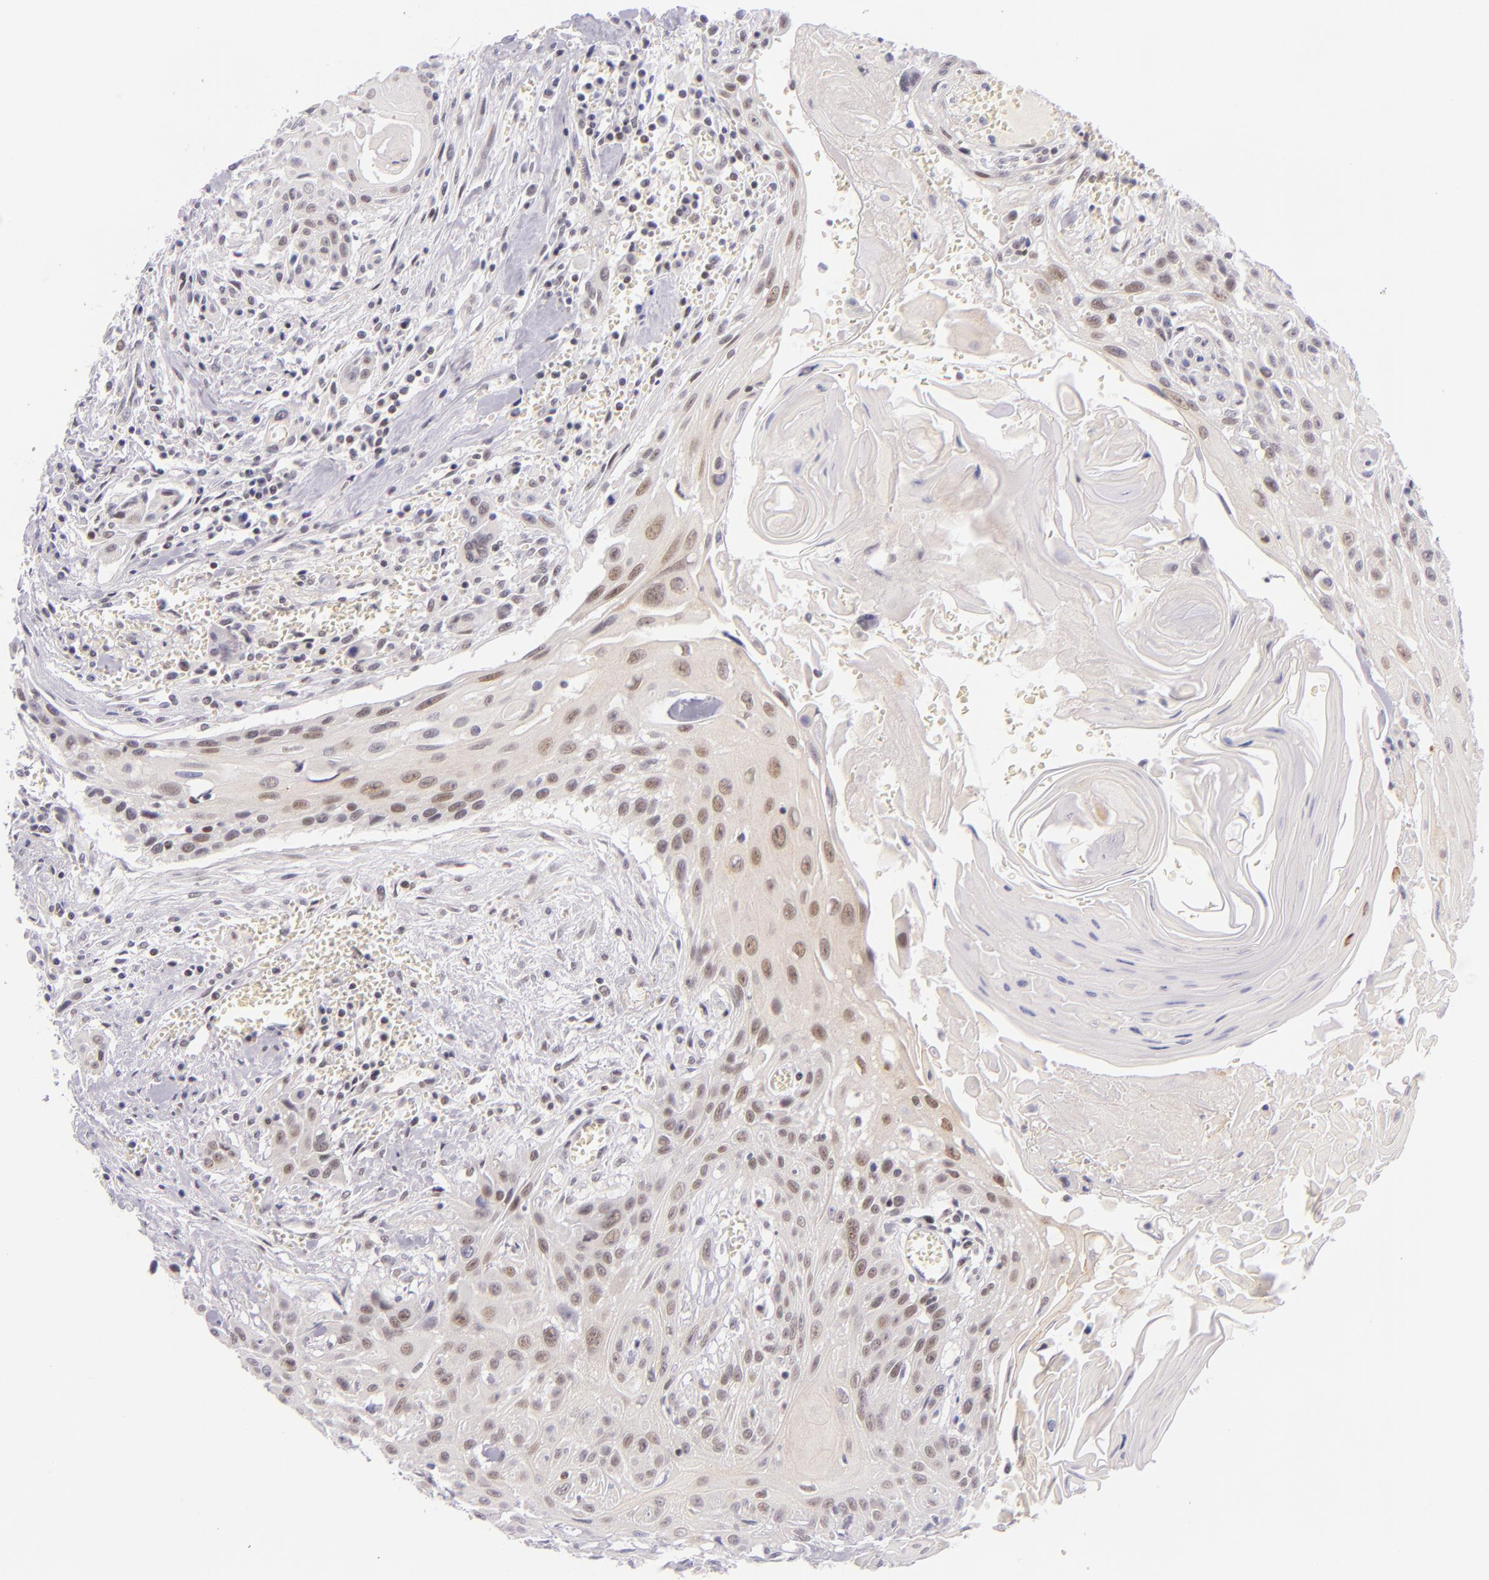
{"staining": {"intensity": "weak", "quantity": "<25%", "location": "nuclear"}, "tissue": "head and neck cancer", "cell_type": "Tumor cells", "image_type": "cancer", "snomed": [{"axis": "morphology", "description": "Squamous cell carcinoma, NOS"}, {"axis": "morphology", "description": "Squamous cell carcinoma, metastatic, NOS"}, {"axis": "topography", "description": "Lymph node"}, {"axis": "topography", "description": "Salivary gland"}, {"axis": "topography", "description": "Head-Neck"}], "caption": "Immunohistochemical staining of head and neck cancer demonstrates no significant staining in tumor cells. (DAB IHC, high magnification).", "gene": "BCL3", "patient": {"sex": "female", "age": 74}}